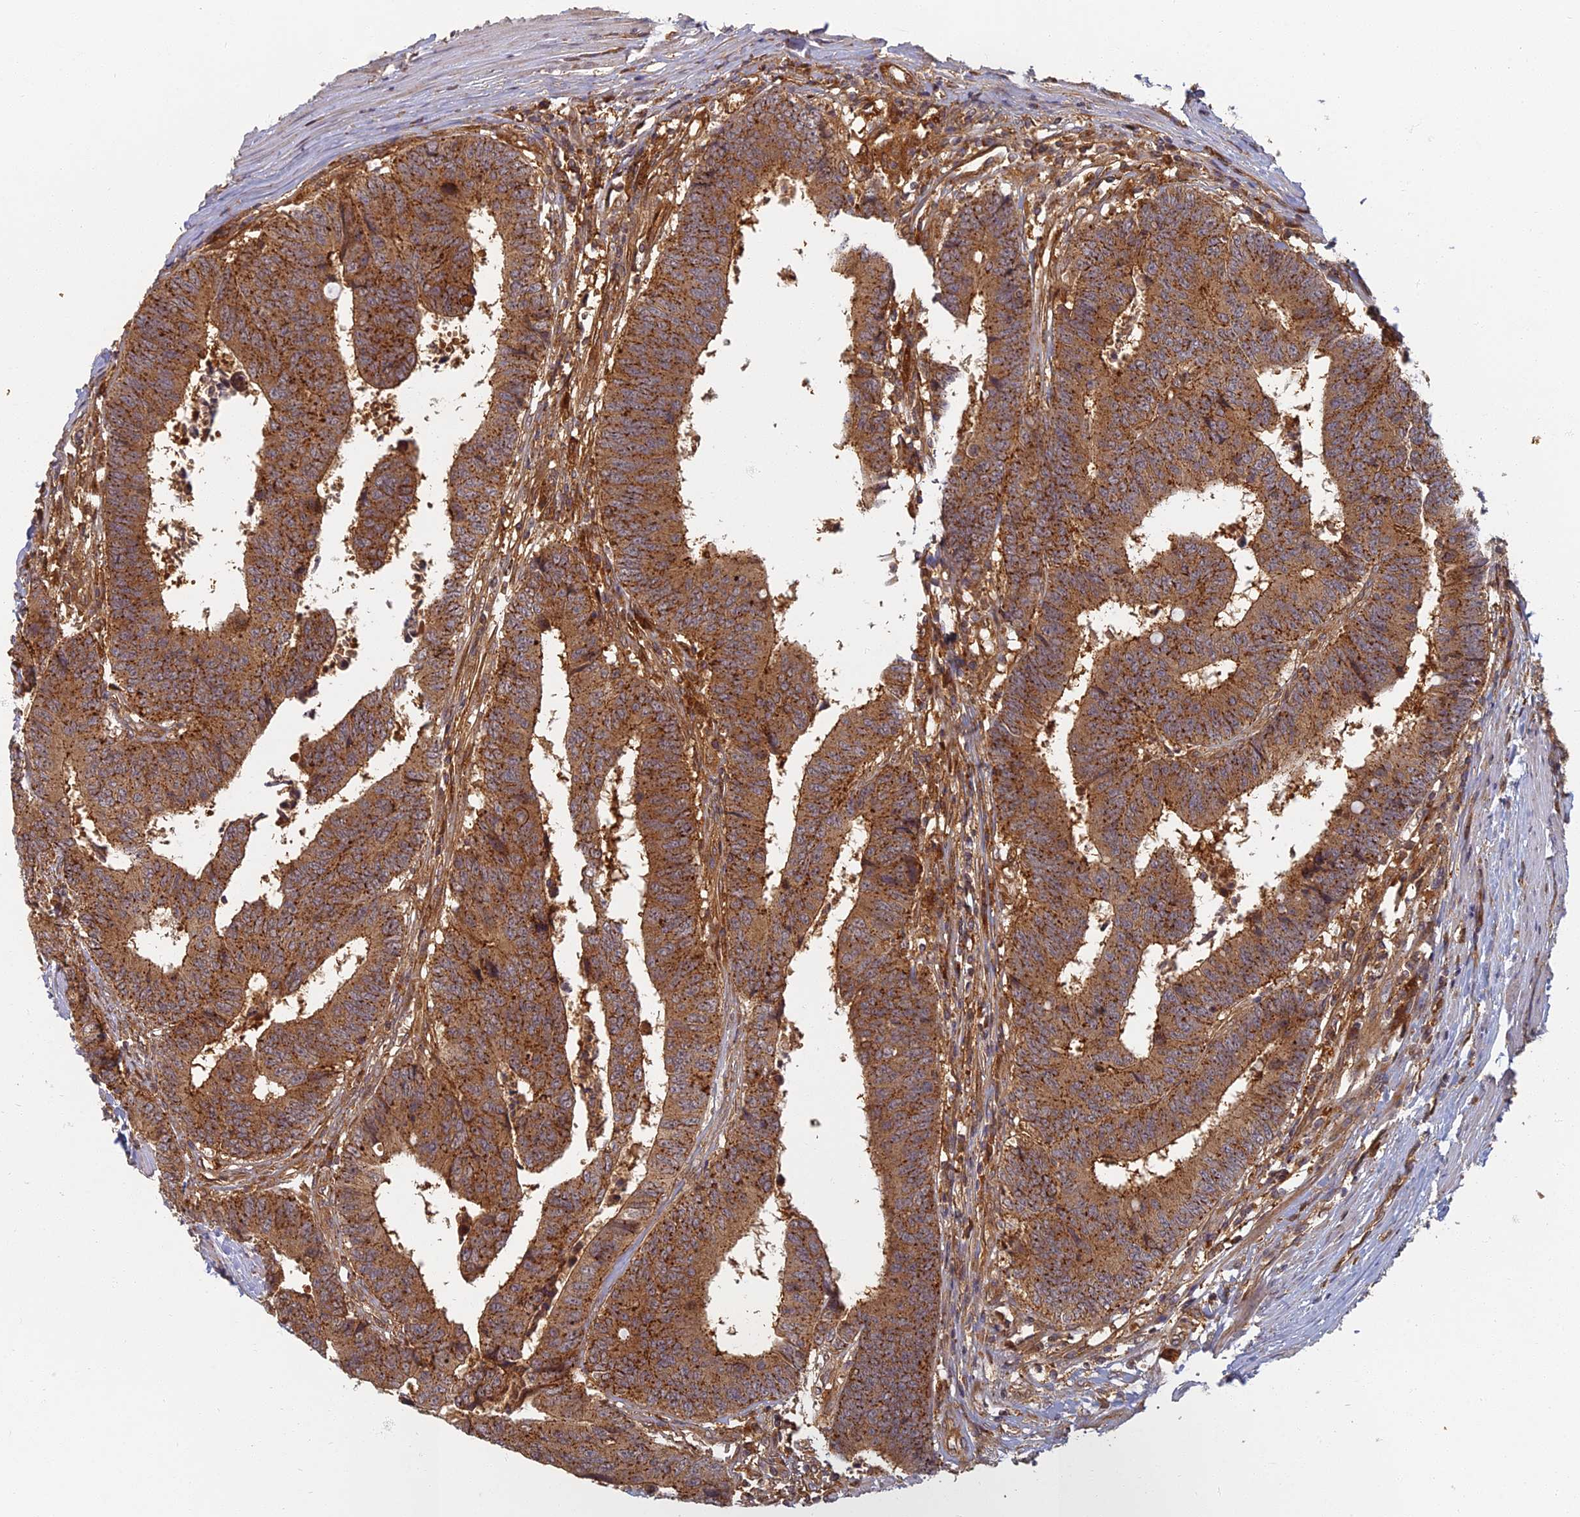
{"staining": {"intensity": "strong", "quantity": ">75%", "location": "cytoplasmic/membranous"}, "tissue": "colorectal cancer", "cell_type": "Tumor cells", "image_type": "cancer", "snomed": [{"axis": "morphology", "description": "Adenocarcinoma, NOS"}, {"axis": "topography", "description": "Rectum"}], "caption": "IHC micrograph of neoplastic tissue: human colorectal cancer stained using IHC exhibits high levels of strong protein expression localized specifically in the cytoplasmic/membranous of tumor cells, appearing as a cytoplasmic/membranous brown color.", "gene": "INO80D", "patient": {"sex": "male", "age": 84}}